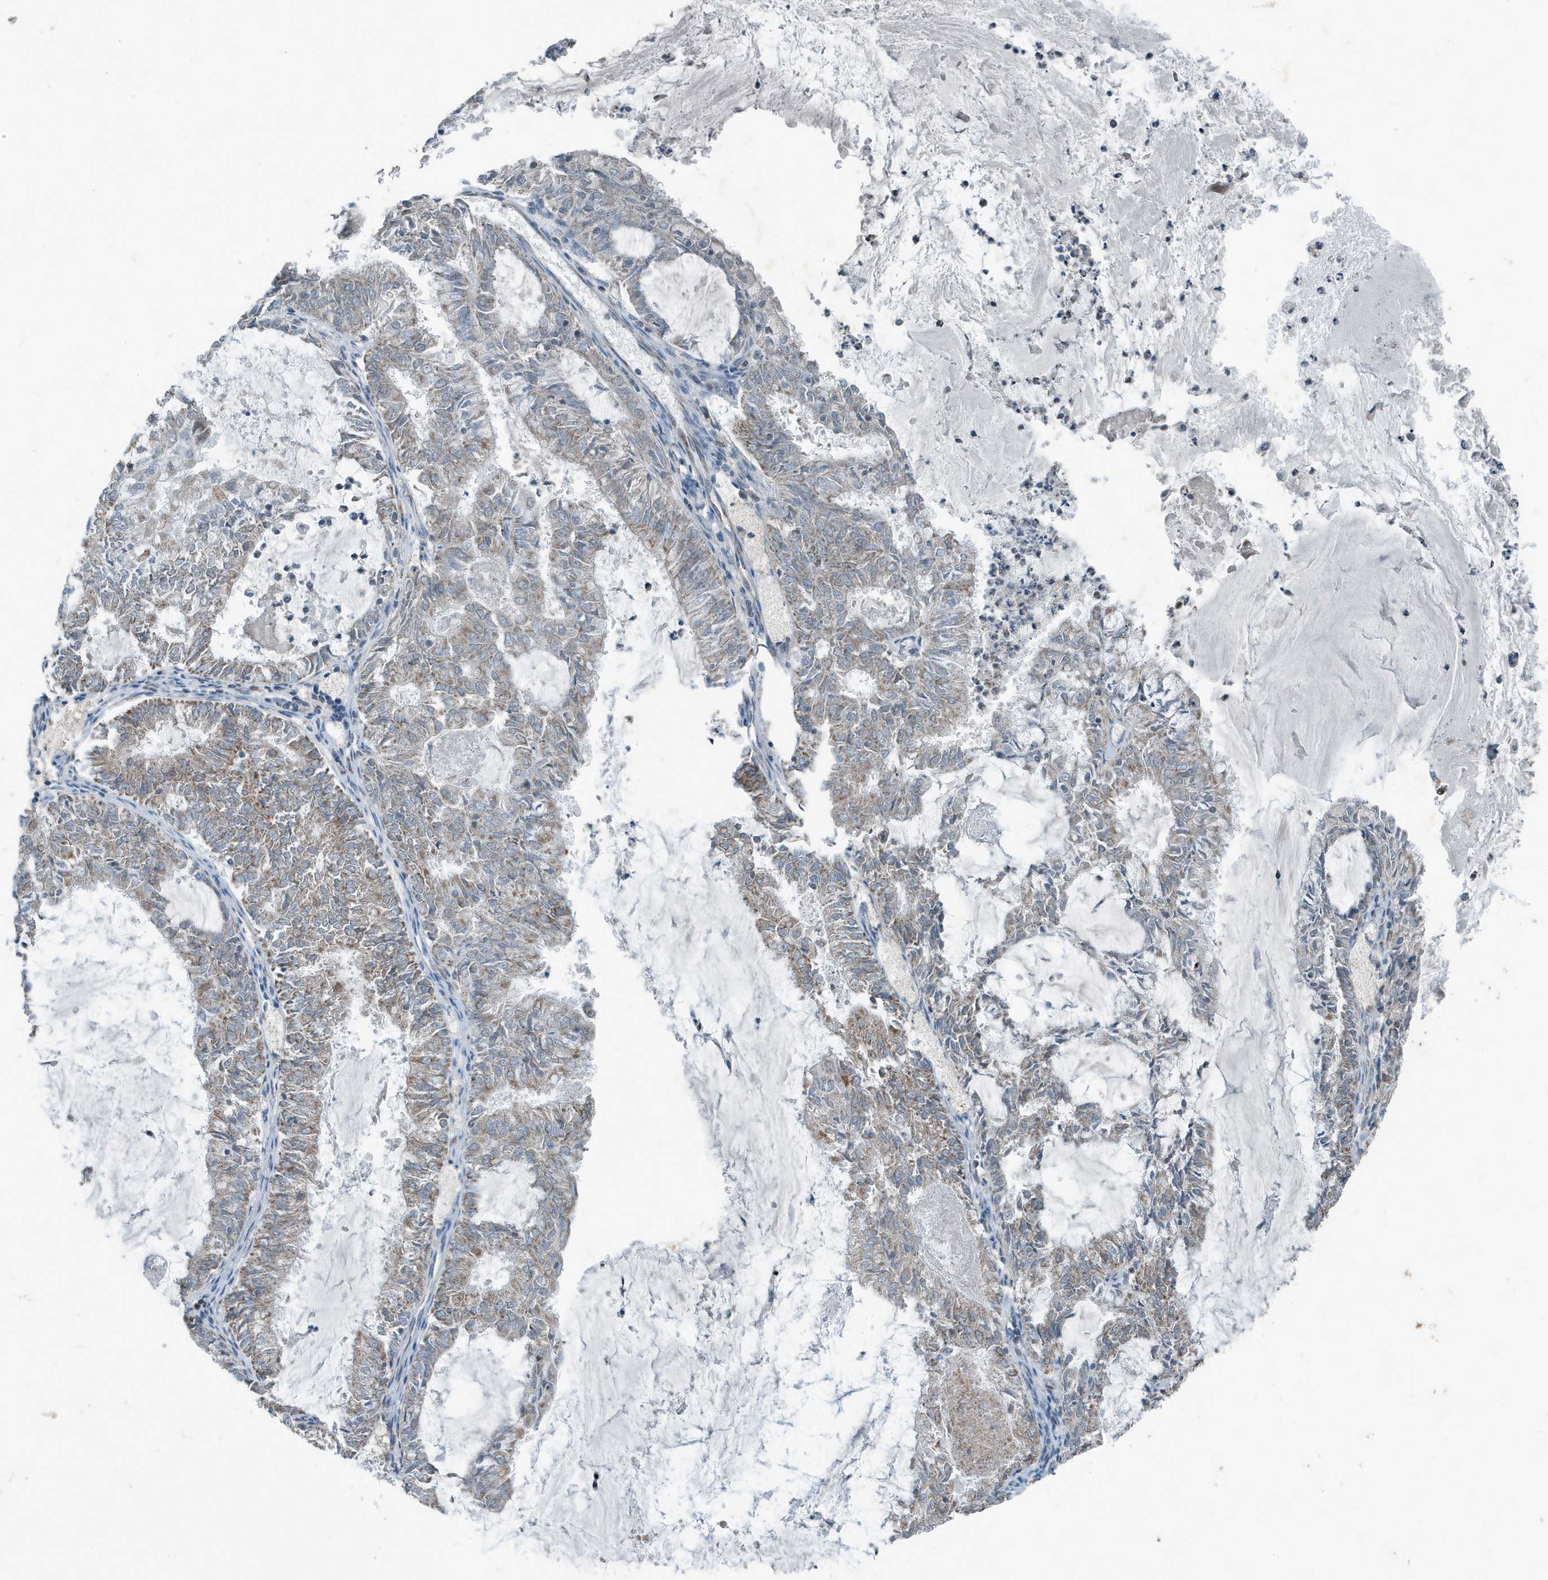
{"staining": {"intensity": "weak", "quantity": ">75%", "location": "cytoplasmic/membranous"}, "tissue": "endometrial cancer", "cell_type": "Tumor cells", "image_type": "cancer", "snomed": [{"axis": "morphology", "description": "Adenocarcinoma, NOS"}, {"axis": "topography", "description": "Endometrium"}], "caption": "Human endometrial cancer stained for a protein (brown) shows weak cytoplasmic/membranous positive staining in approximately >75% of tumor cells.", "gene": "MT-CYB", "patient": {"sex": "female", "age": 57}}